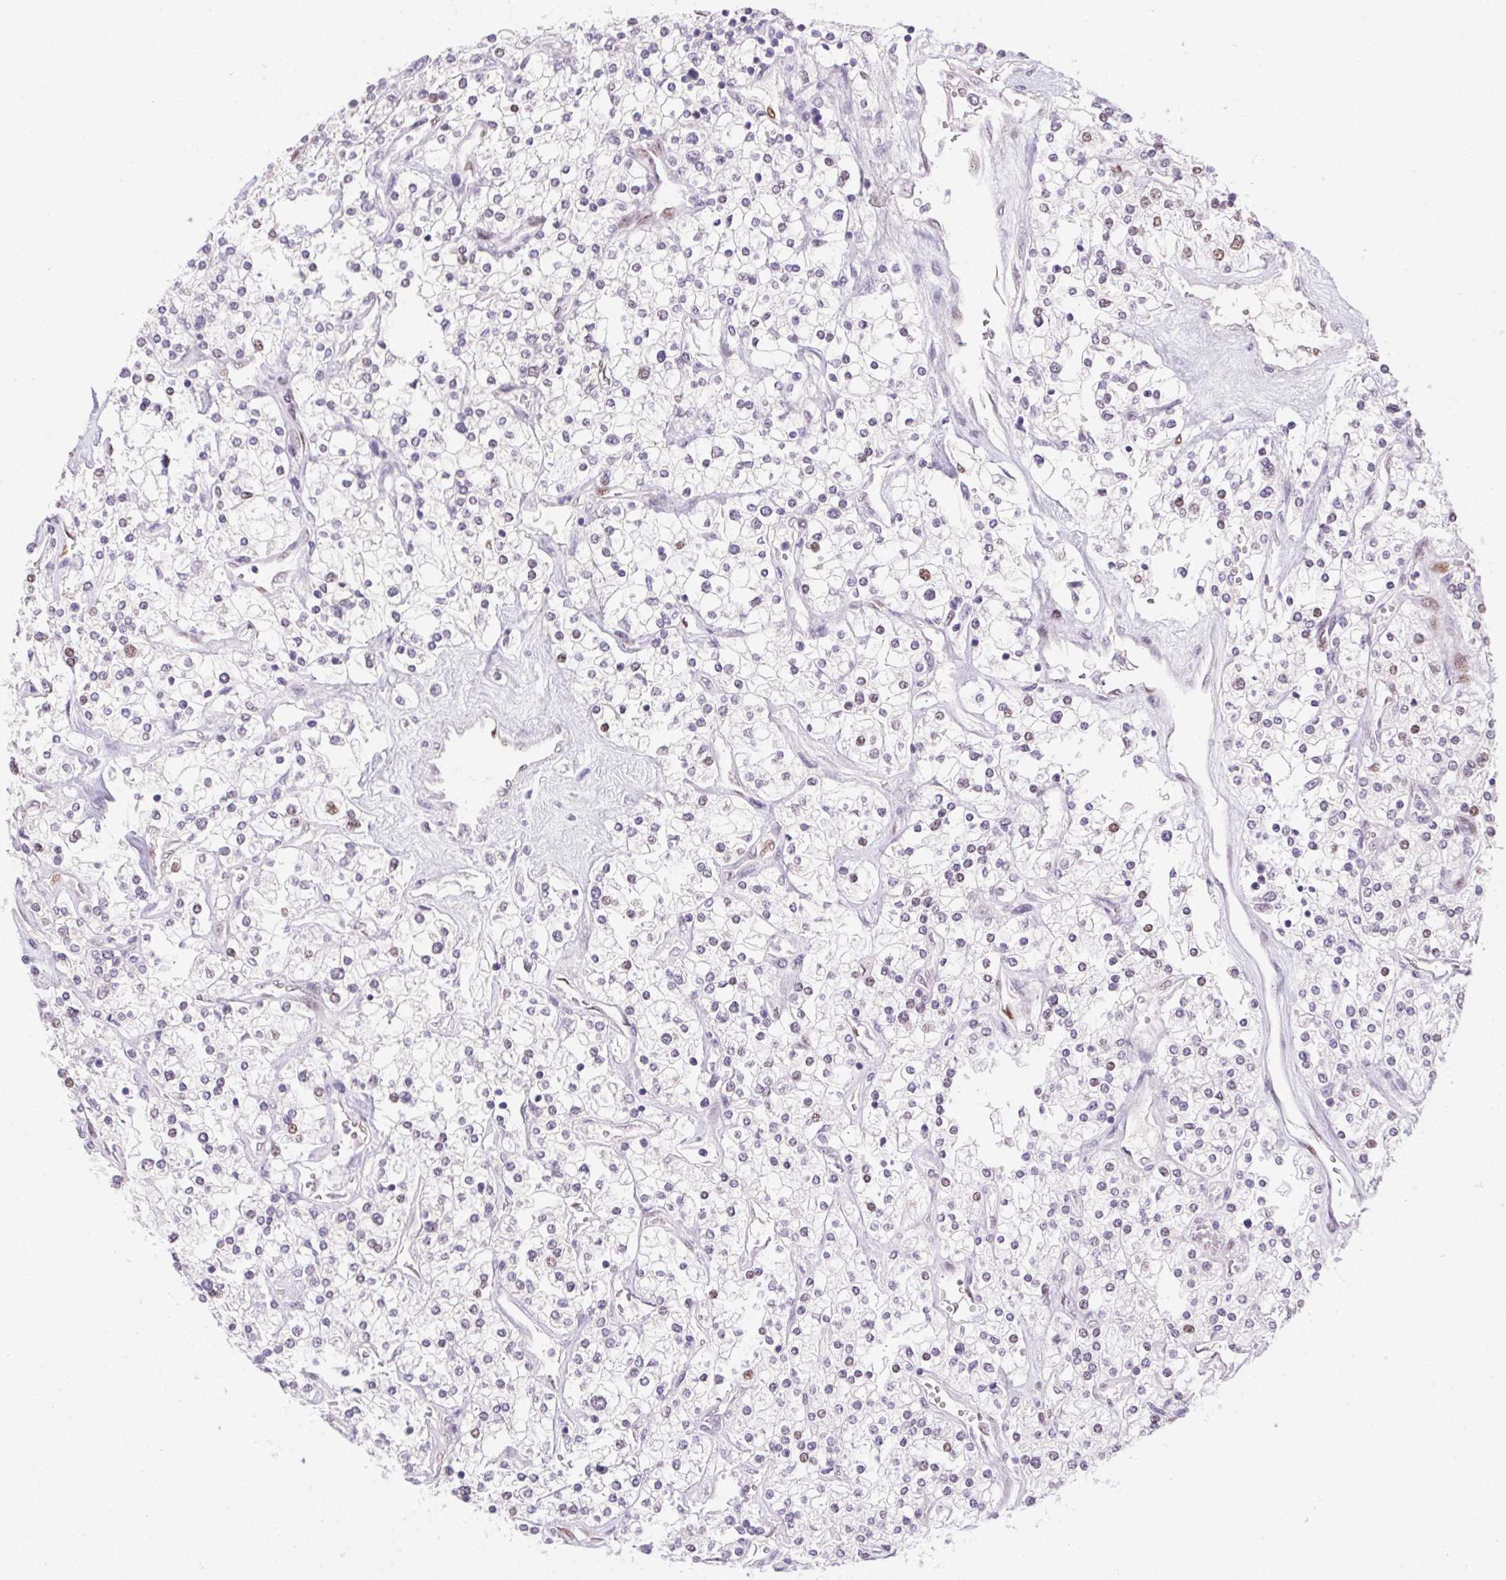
{"staining": {"intensity": "negative", "quantity": "none", "location": "none"}, "tissue": "renal cancer", "cell_type": "Tumor cells", "image_type": "cancer", "snomed": [{"axis": "morphology", "description": "Adenocarcinoma, NOS"}, {"axis": "topography", "description": "Kidney"}], "caption": "High magnification brightfield microscopy of renal cancer (adenocarcinoma) stained with DAB (3,3'-diaminobenzidine) (brown) and counterstained with hematoxylin (blue): tumor cells show no significant staining.", "gene": "SP9", "patient": {"sex": "male", "age": 80}}